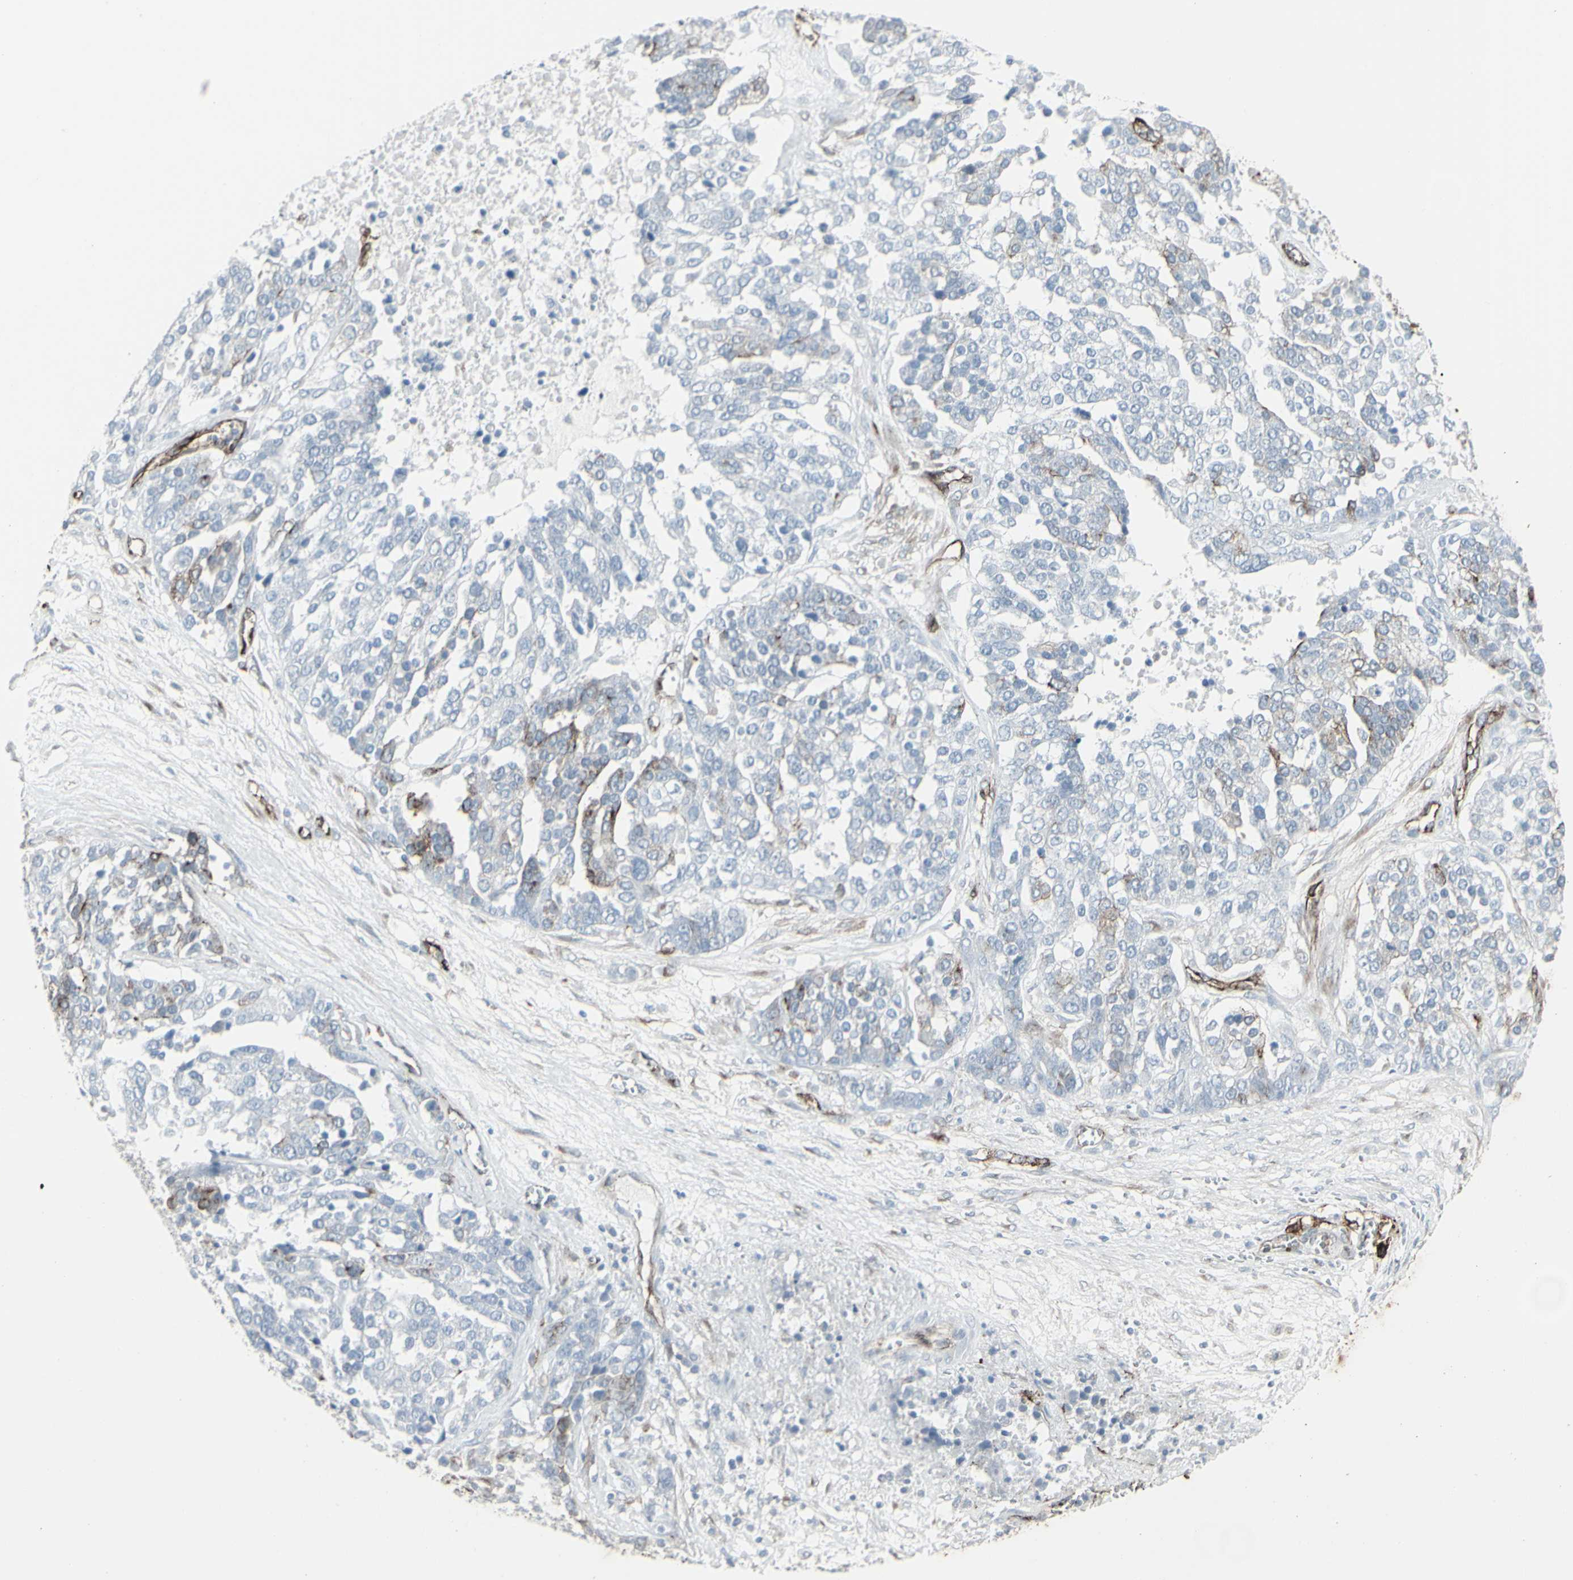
{"staining": {"intensity": "weak", "quantity": "<25%", "location": "cytoplasmic/membranous"}, "tissue": "ovarian cancer", "cell_type": "Tumor cells", "image_type": "cancer", "snomed": [{"axis": "morphology", "description": "Cystadenocarcinoma, serous, NOS"}, {"axis": "topography", "description": "Ovary"}], "caption": "DAB (3,3'-diaminobenzidine) immunohistochemical staining of human serous cystadenocarcinoma (ovarian) reveals no significant expression in tumor cells.", "gene": "GJA1", "patient": {"sex": "female", "age": 44}}